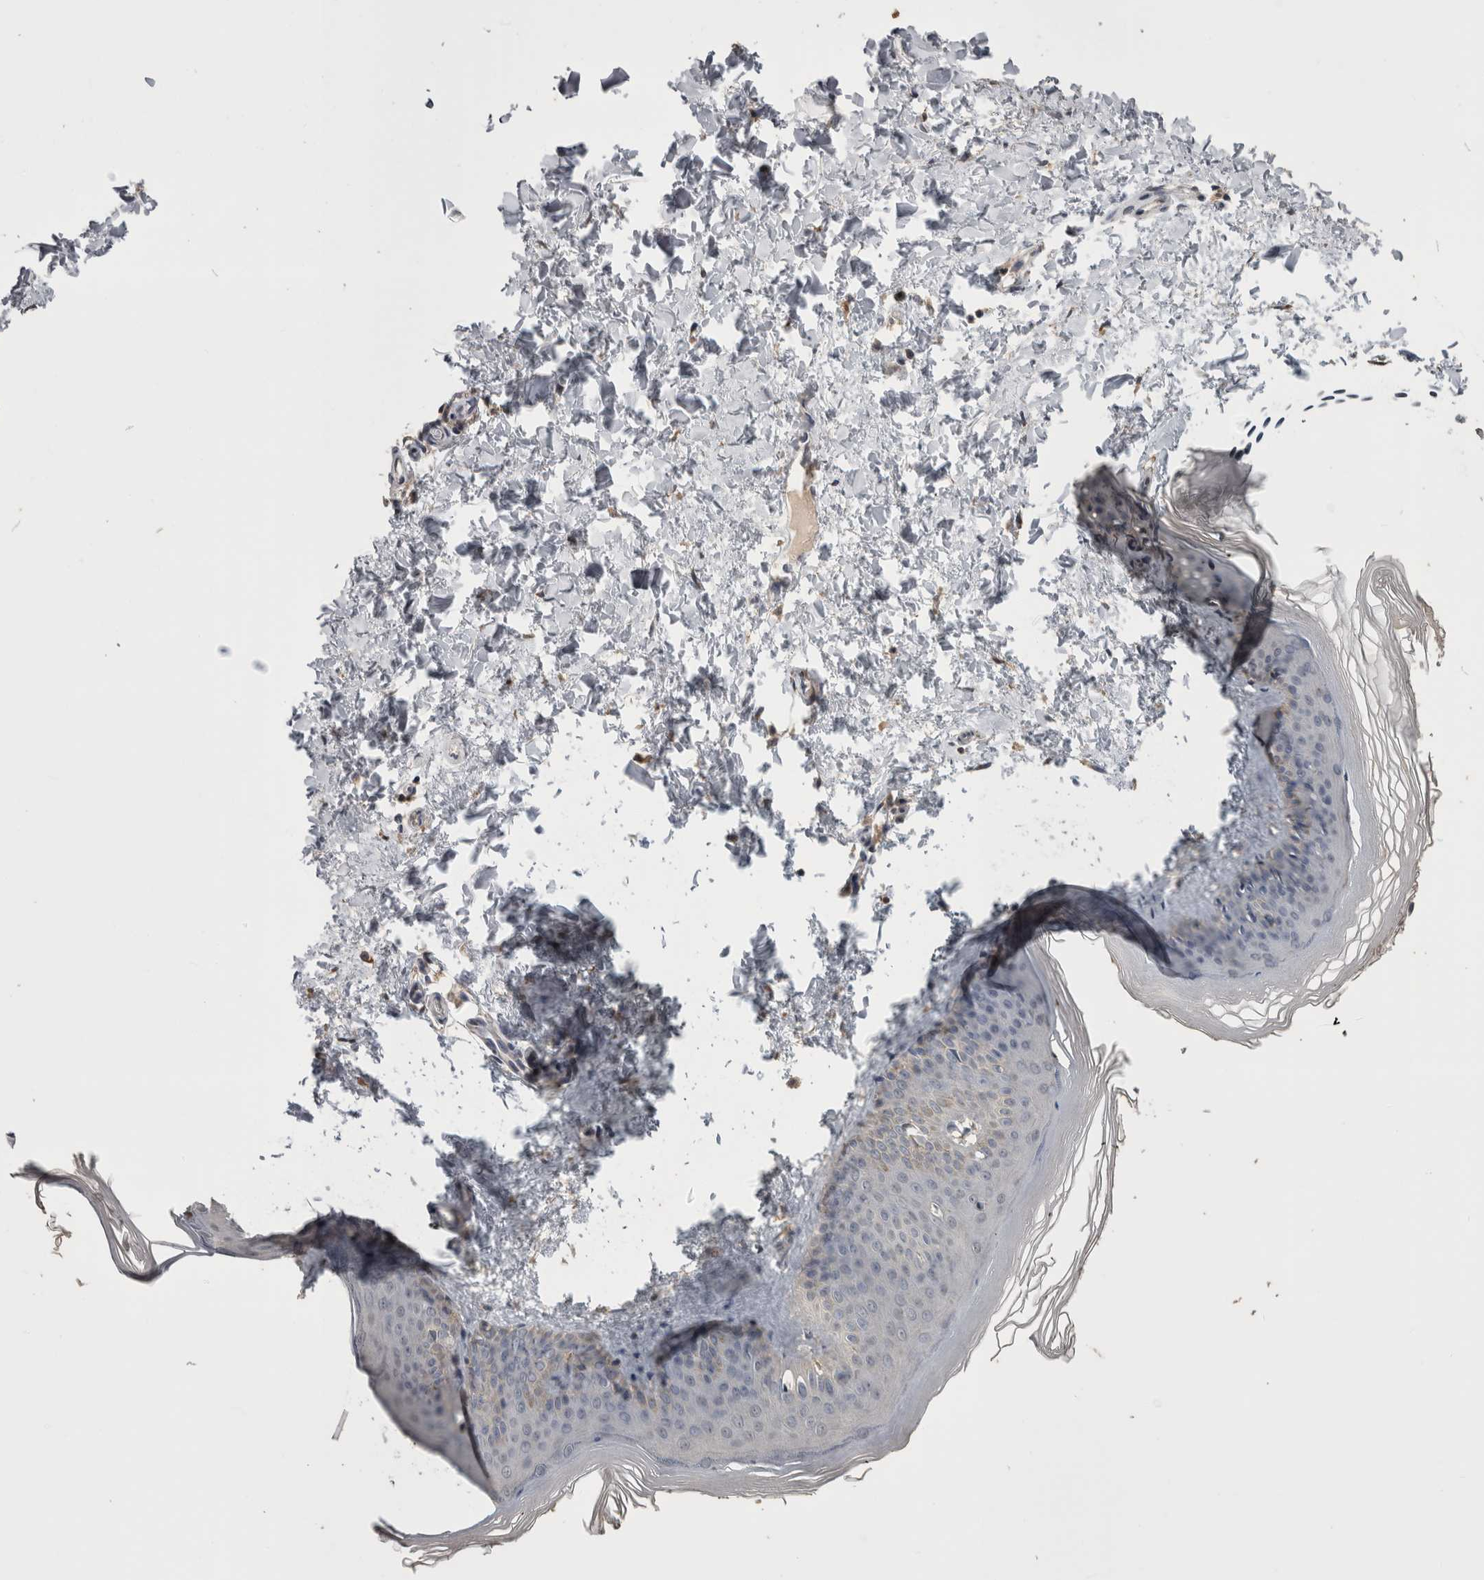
{"staining": {"intensity": "negative", "quantity": "none", "location": "none"}, "tissue": "skin", "cell_type": "Fibroblasts", "image_type": "normal", "snomed": [{"axis": "morphology", "description": "Normal tissue, NOS"}, {"axis": "topography", "description": "Skin"}], "caption": "Protein analysis of unremarkable skin demonstrates no significant expression in fibroblasts.", "gene": "ANXA13", "patient": {"sex": "female", "age": 27}}